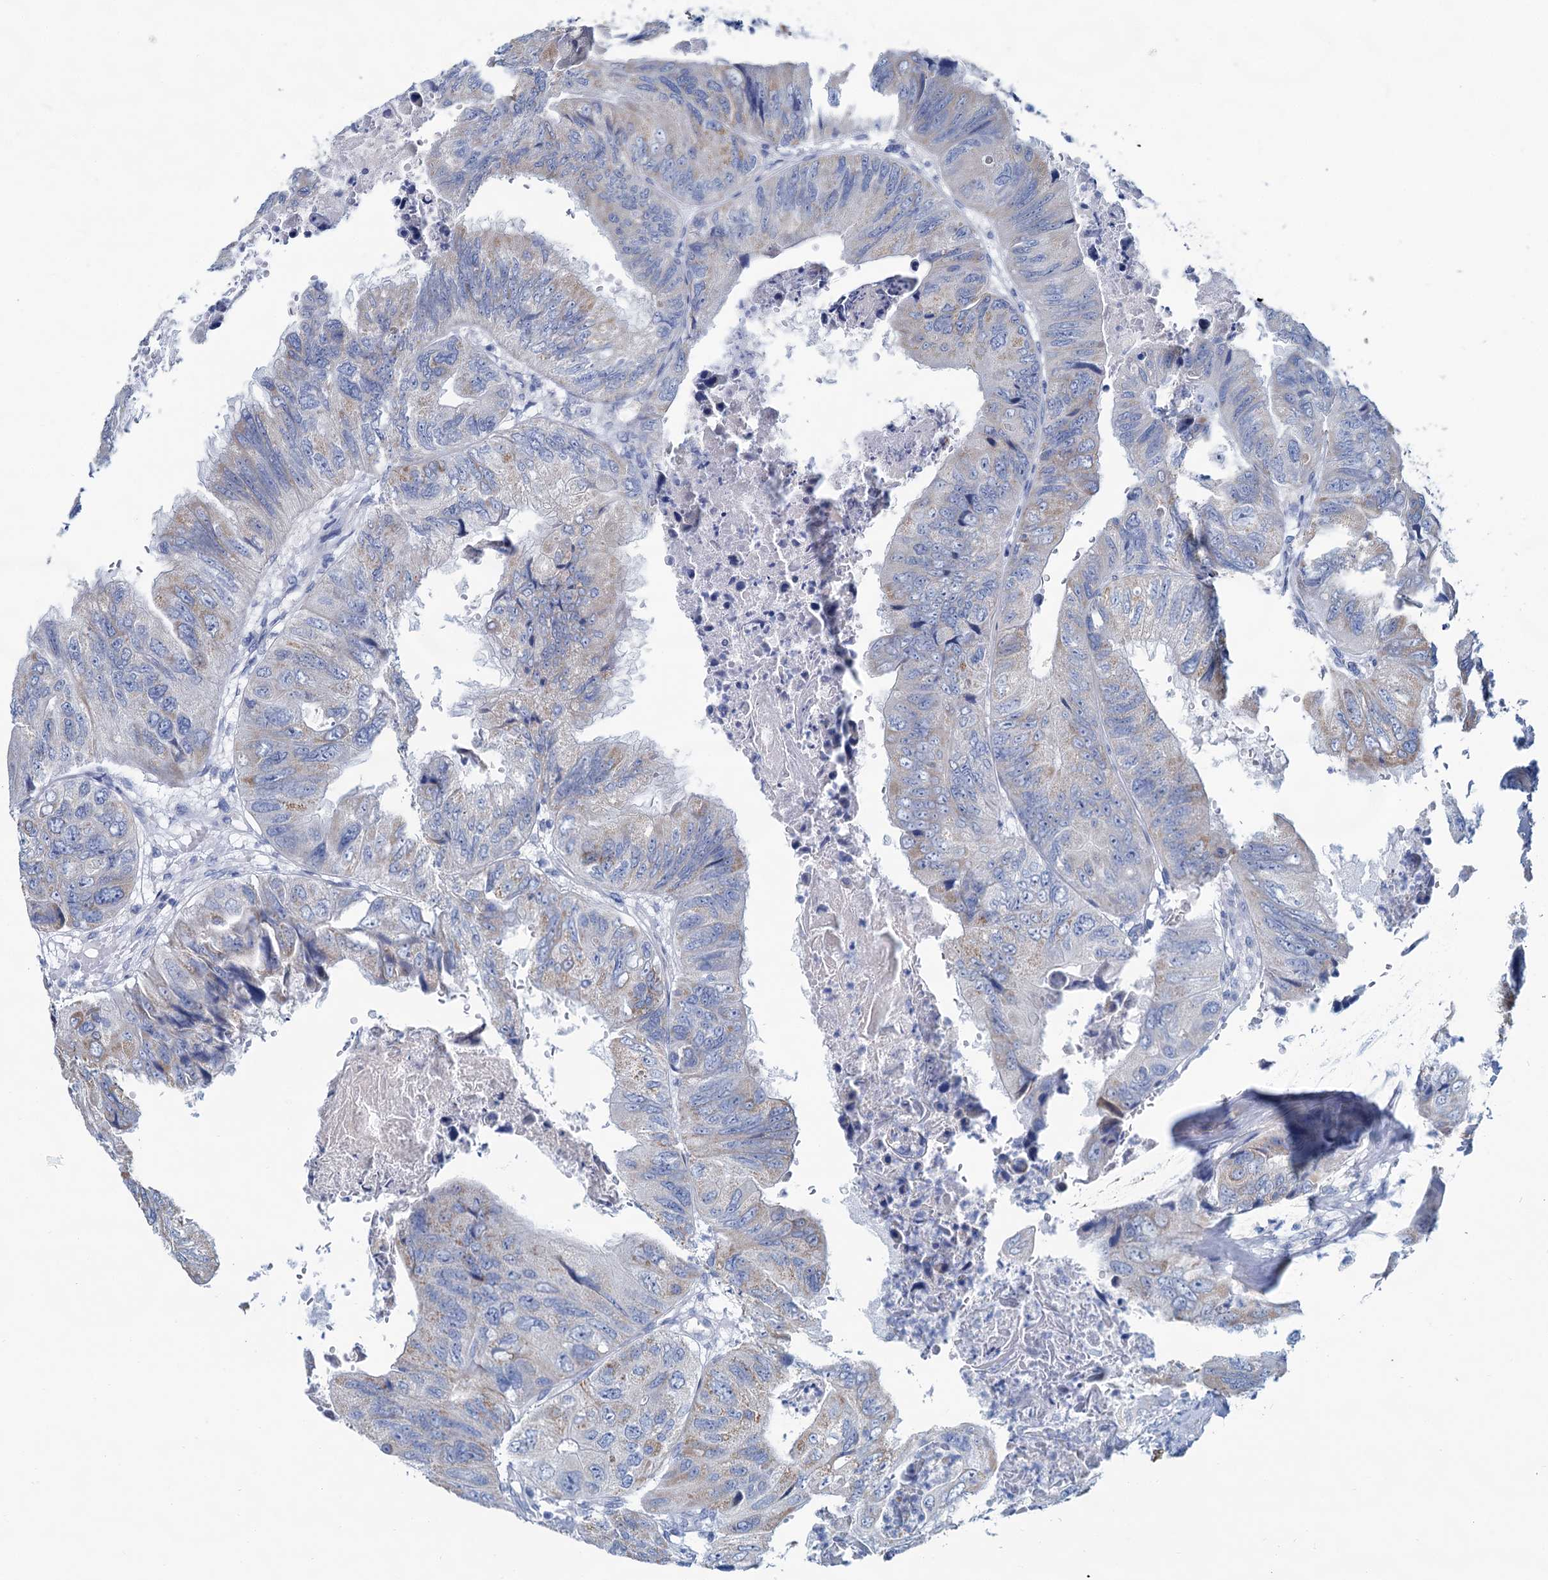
{"staining": {"intensity": "negative", "quantity": "none", "location": "none"}, "tissue": "colorectal cancer", "cell_type": "Tumor cells", "image_type": "cancer", "snomed": [{"axis": "morphology", "description": "Adenocarcinoma, NOS"}, {"axis": "topography", "description": "Rectum"}], "caption": "Tumor cells show no significant protein staining in adenocarcinoma (colorectal).", "gene": "SLC1A3", "patient": {"sex": "male", "age": 63}}